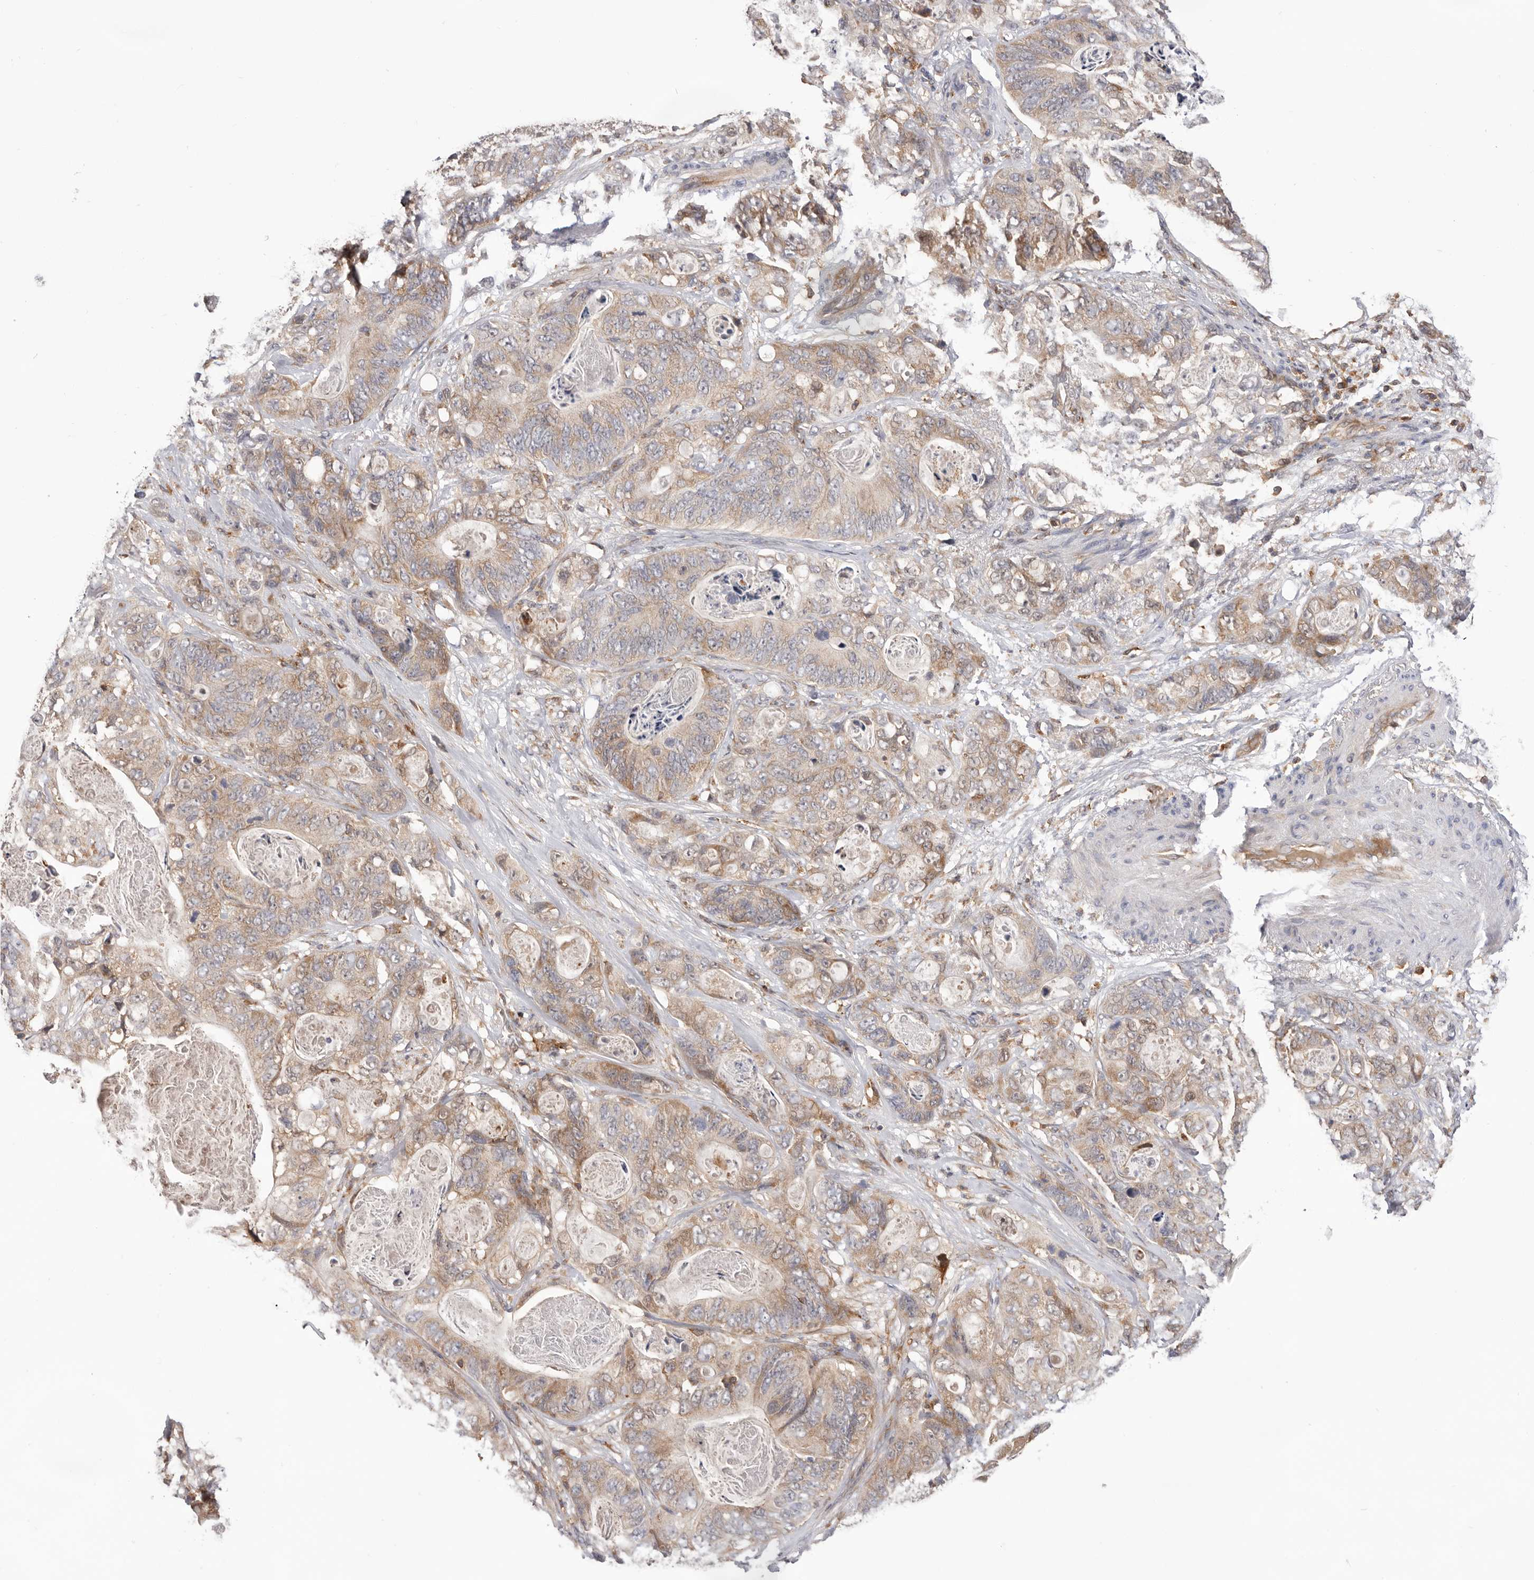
{"staining": {"intensity": "weak", "quantity": ">75%", "location": "cytoplasmic/membranous"}, "tissue": "stomach cancer", "cell_type": "Tumor cells", "image_type": "cancer", "snomed": [{"axis": "morphology", "description": "Normal tissue, NOS"}, {"axis": "morphology", "description": "Adenocarcinoma, NOS"}, {"axis": "topography", "description": "Stomach"}], "caption": "Protein analysis of stomach adenocarcinoma tissue exhibits weak cytoplasmic/membranous expression in about >75% of tumor cells.", "gene": "RNF213", "patient": {"sex": "female", "age": 89}}